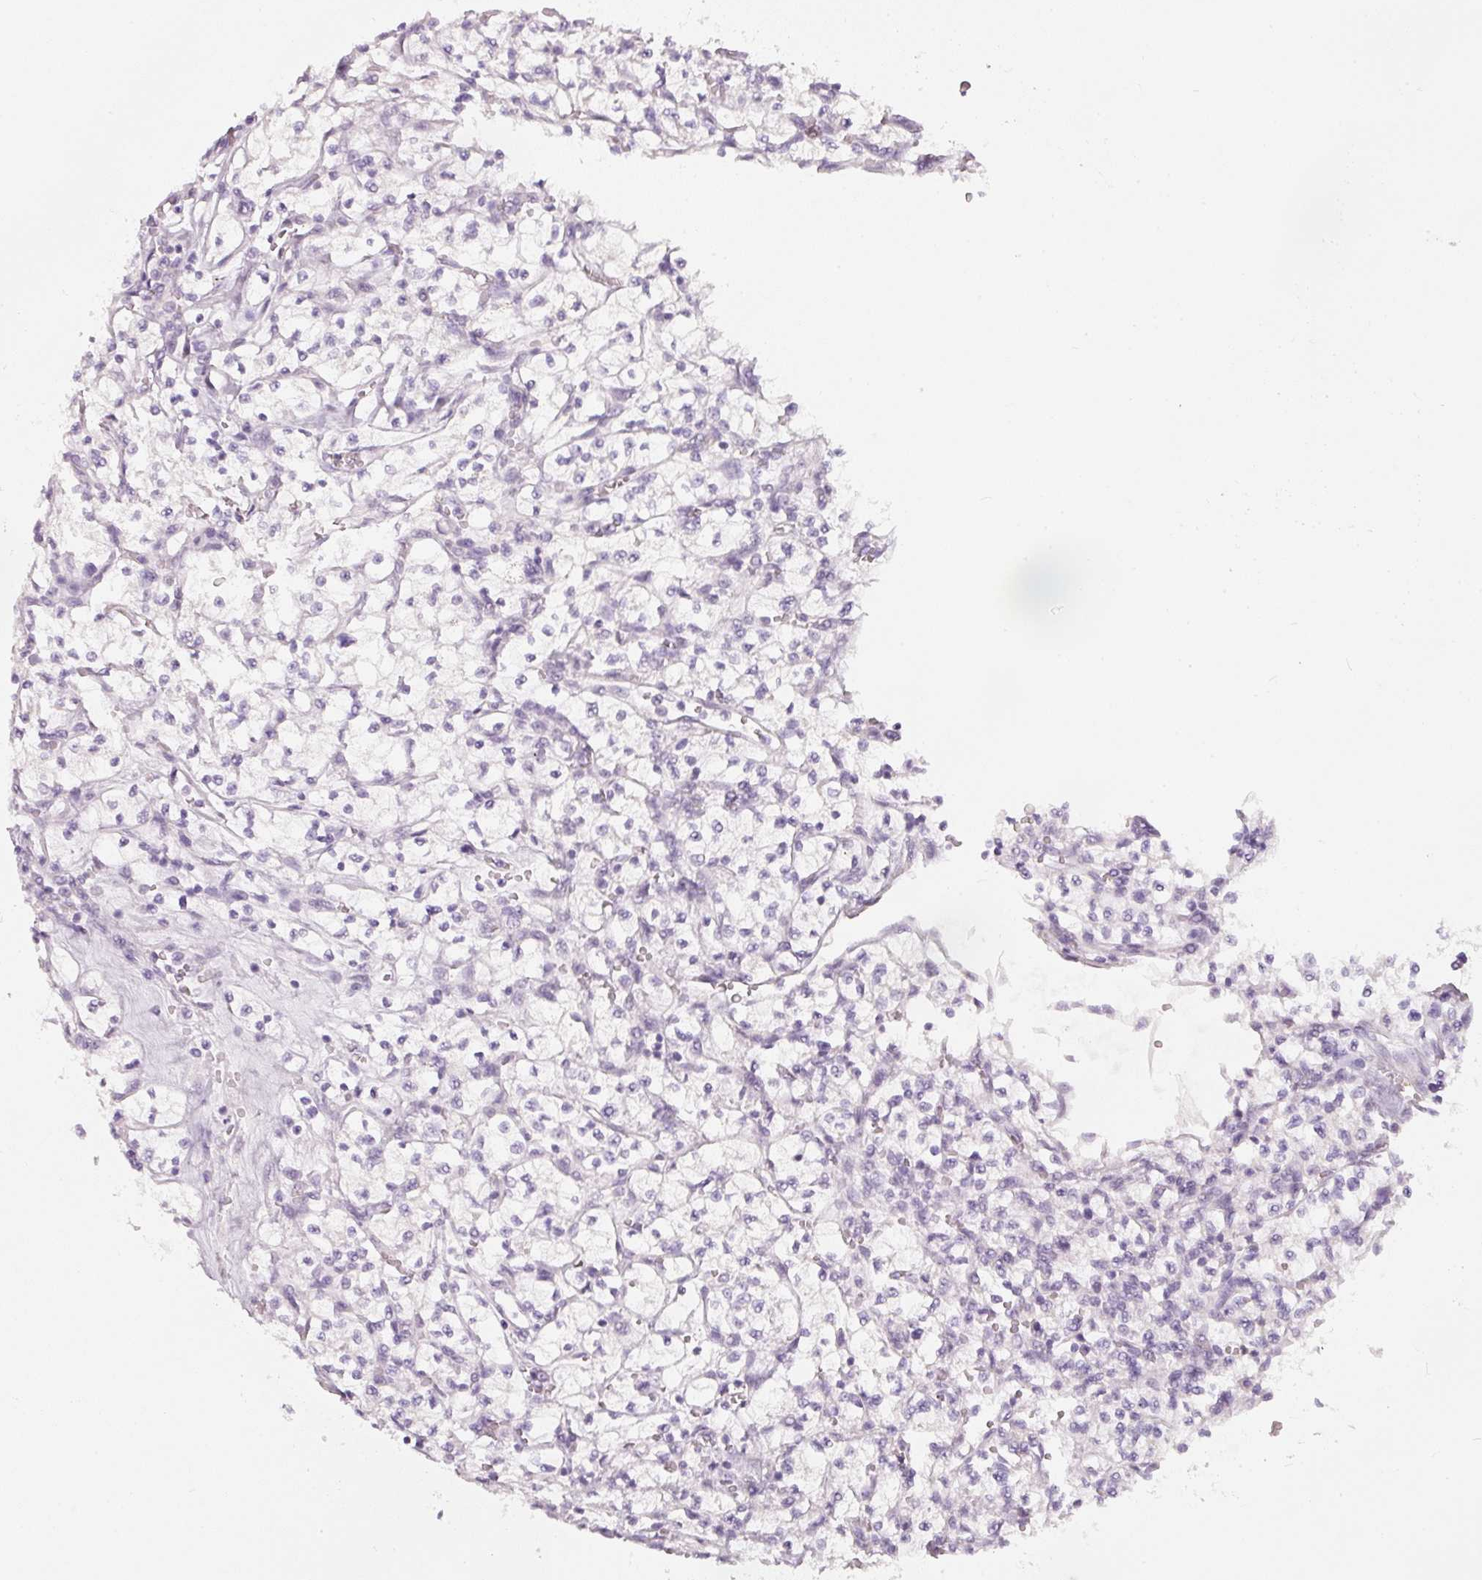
{"staining": {"intensity": "negative", "quantity": "none", "location": "none"}, "tissue": "renal cancer", "cell_type": "Tumor cells", "image_type": "cancer", "snomed": [{"axis": "morphology", "description": "Adenocarcinoma, NOS"}, {"axis": "topography", "description": "Kidney"}], "caption": "A photomicrograph of human renal cancer (adenocarcinoma) is negative for staining in tumor cells.", "gene": "ENSG00000206549", "patient": {"sex": "female", "age": 64}}